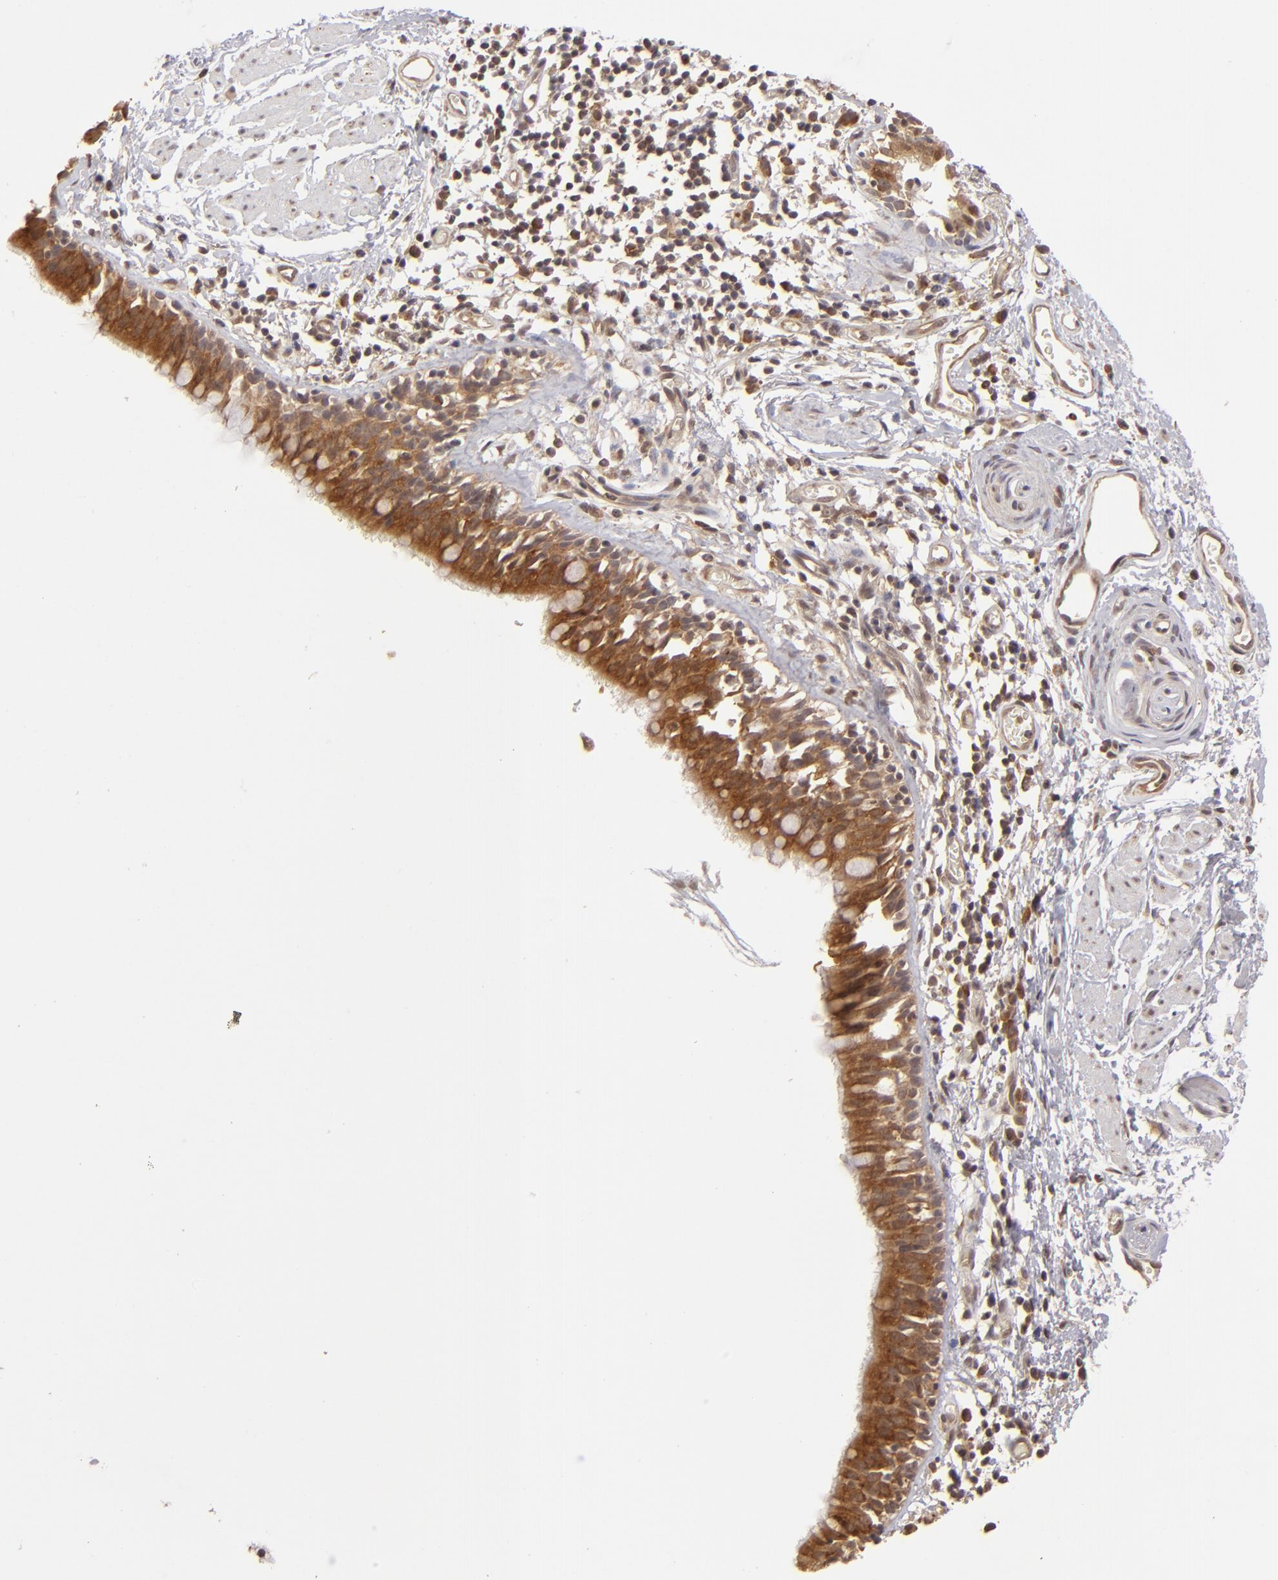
{"staining": {"intensity": "strong", "quantity": ">75%", "location": "cytoplasmic/membranous"}, "tissue": "bronchus", "cell_type": "Respiratory epithelial cells", "image_type": "normal", "snomed": [{"axis": "morphology", "description": "Normal tissue, NOS"}, {"axis": "topography", "description": "Lymph node of abdomen"}, {"axis": "topography", "description": "Lymph node of pelvis"}], "caption": "The histopathology image demonstrates immunohistochemical staining of unremarkable bronchus. There is strong cytoplasmic/membranous expression is appreciated in about >75% of respiratory epithelial cells.", "gene": "MAPK3", "patient": {"sex": "female", "age": 65}}